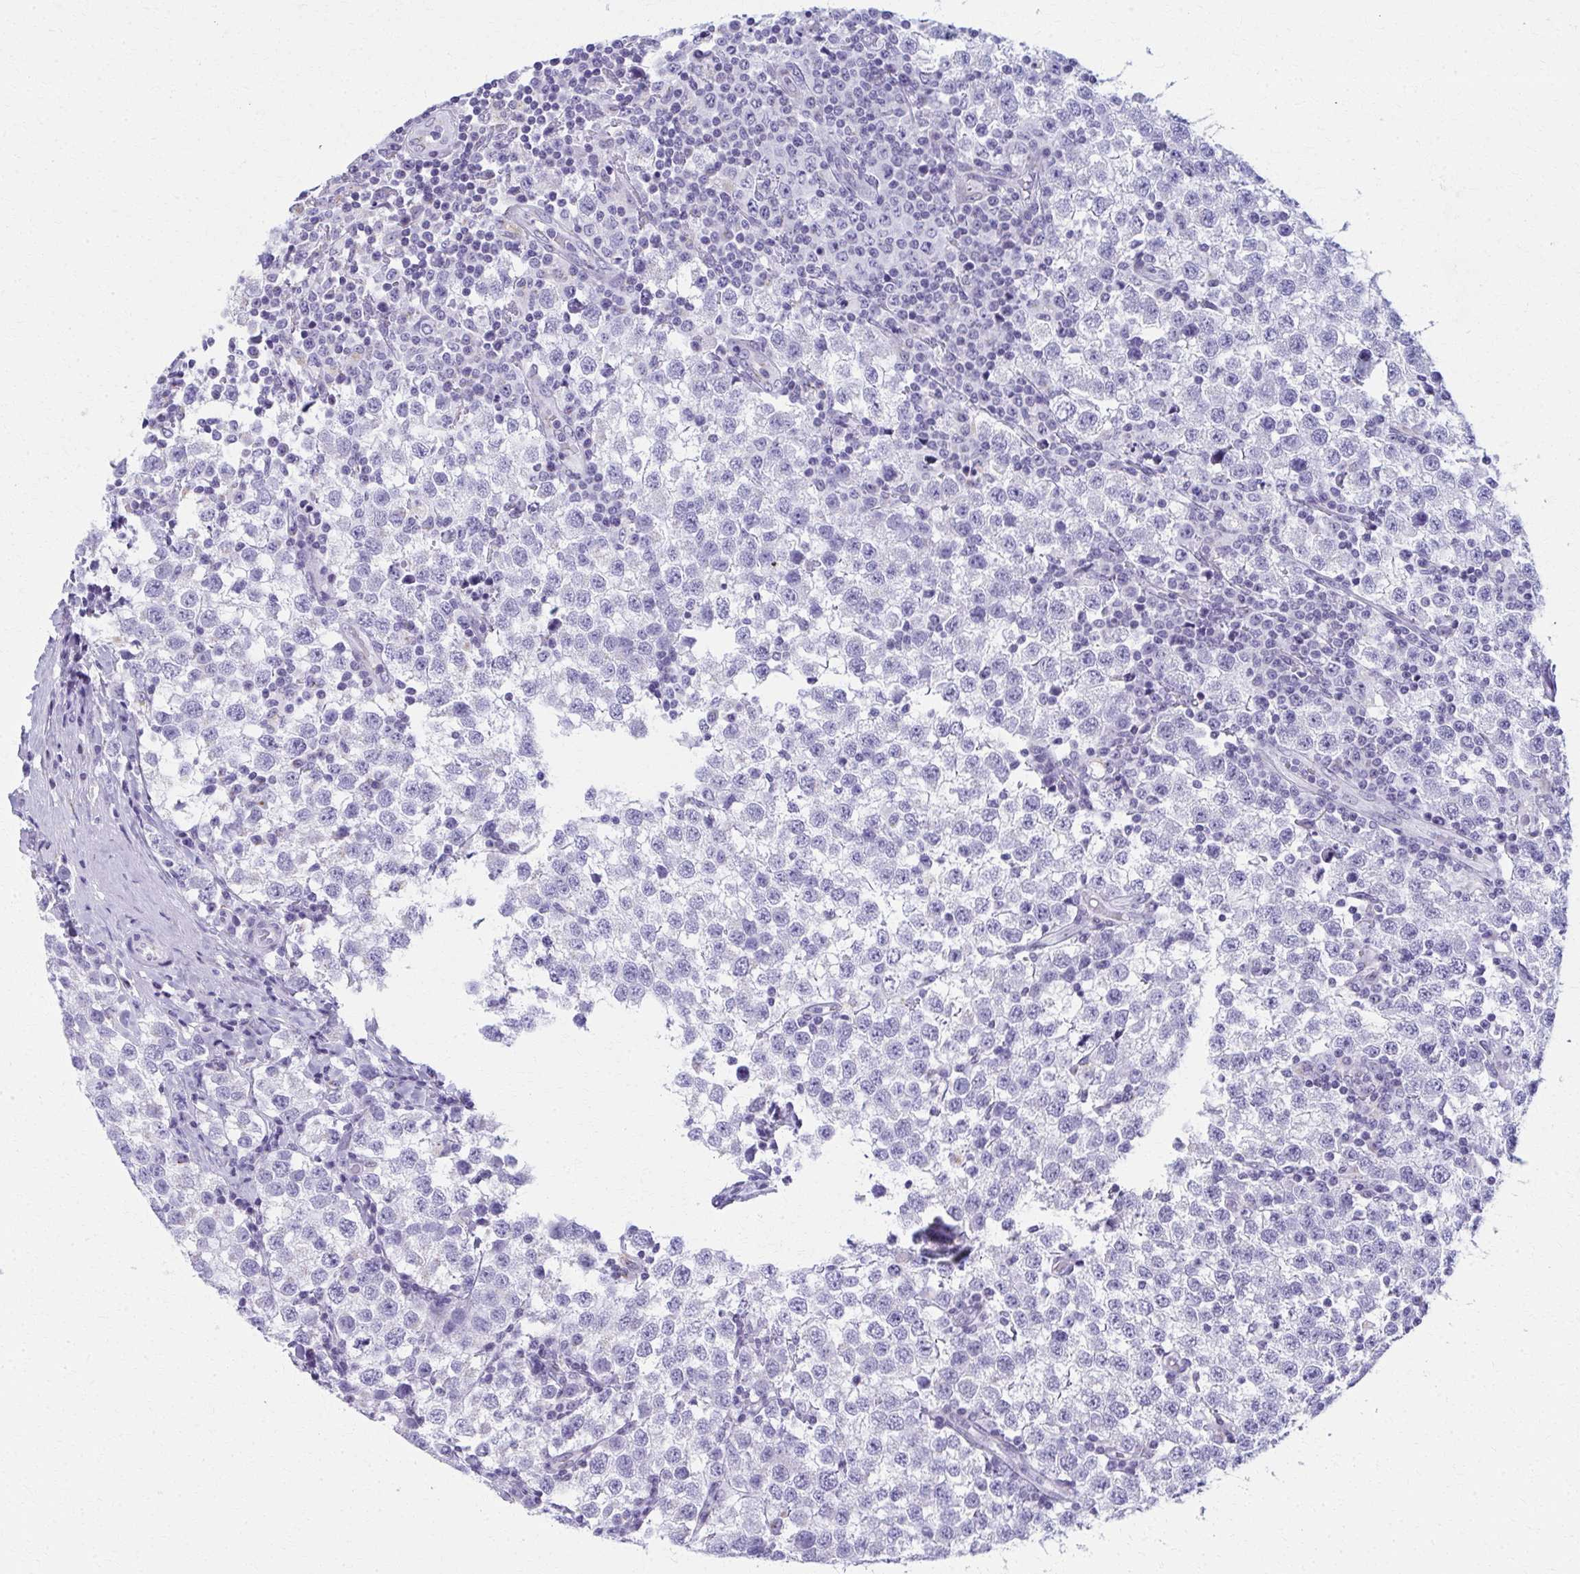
{"staining": {"intensity": "negative", "quantity": "none", "location": "none"}, "tissue": "testis cancer", "cell_type": "Tumor cells", "image_type": "cancer", "snomed": [{"axis": "morphology", "description": "Seminoma, NOS"}, {"axis": "topography", "description": "Testis"}], "caption": "A photomicrograph of human seminoma (testis) is negative for staining in tumor cells.", "gene": "SCLY", "patient": {"sex": "male", "age": 34}}